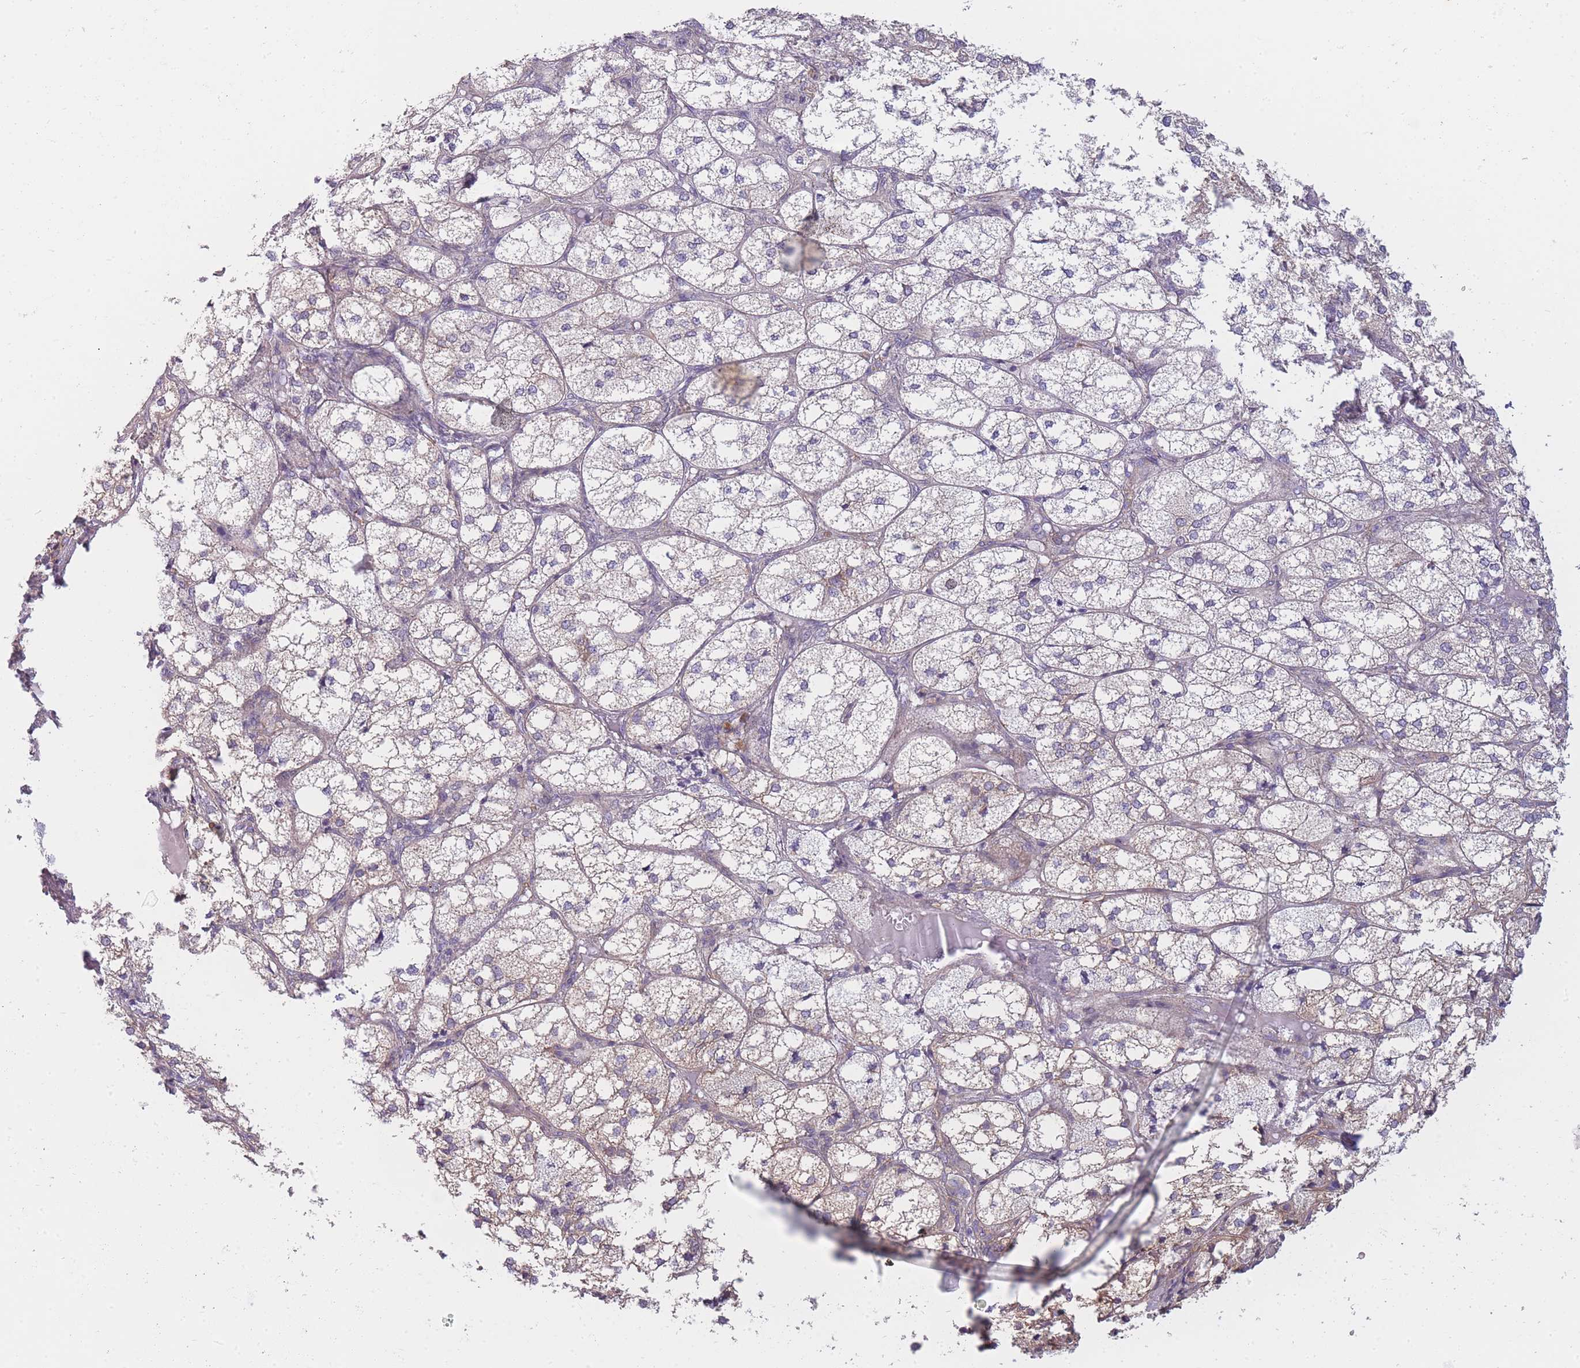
{"staining": {"intensity": "moderate", "quantity": "25%-75%", "location": "cytoplasmic/membranous"}, "tissue": "adrenal gland", "cell_type": "Glandular cells", "image_type": "normal", "snomed": [{"axis": "morphology", "description": "Normal tissue, NOS"}, {"axis": "topography", "description": "Adrenal gland"}], "caption": "High-magnification brightfield microscopy of normal adrenal gland stained with DAB (brown) and counterstained with hematoxylin (blue). glandular cells exhibit moderate cytoplasmic/membranous staining is seen in approximately25%-75% of cells. (IHC, brightfield microscopy, high magnification).", "gene": "AP3M1", "patient": {"sex": "female", "age": 61}}